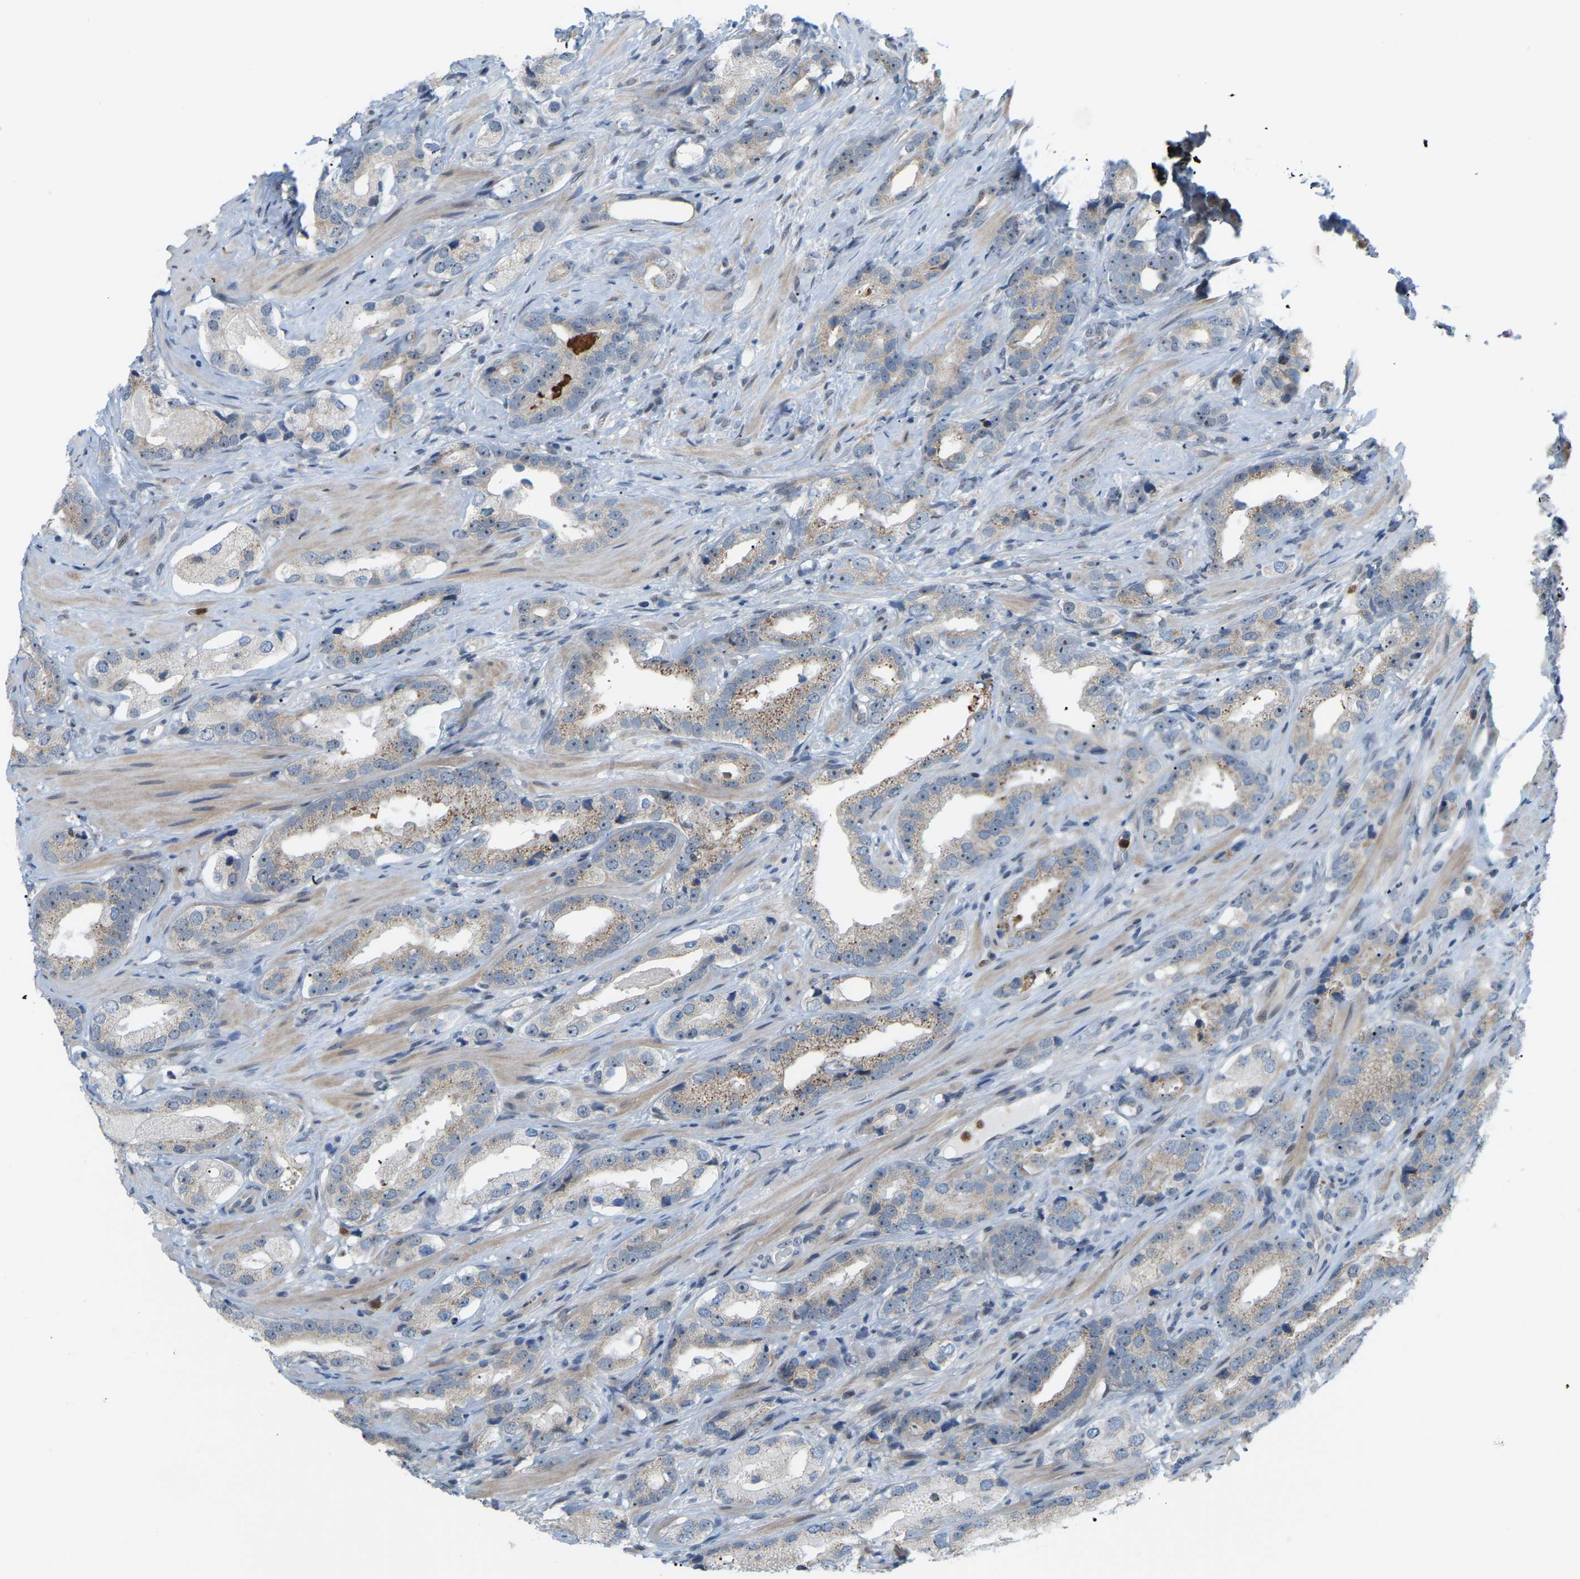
{"staining": {"intensity": "negative", "quantity": "none", "location": "none"}, "tissue": "prostate cancer", "cell_type": "Tumor cells", "image_type": "cancer", "snomed": [{"axis": "morphology", "description": "Adenocarcinoma, High grade"}, {"axis": "topography", "description": "Prostate"}], "caption": "A histopathology image of human prostate cancer is negative for staining in tumor cells.", "gene": "CROT", "patient": {"sex": "male", "age": 63}}